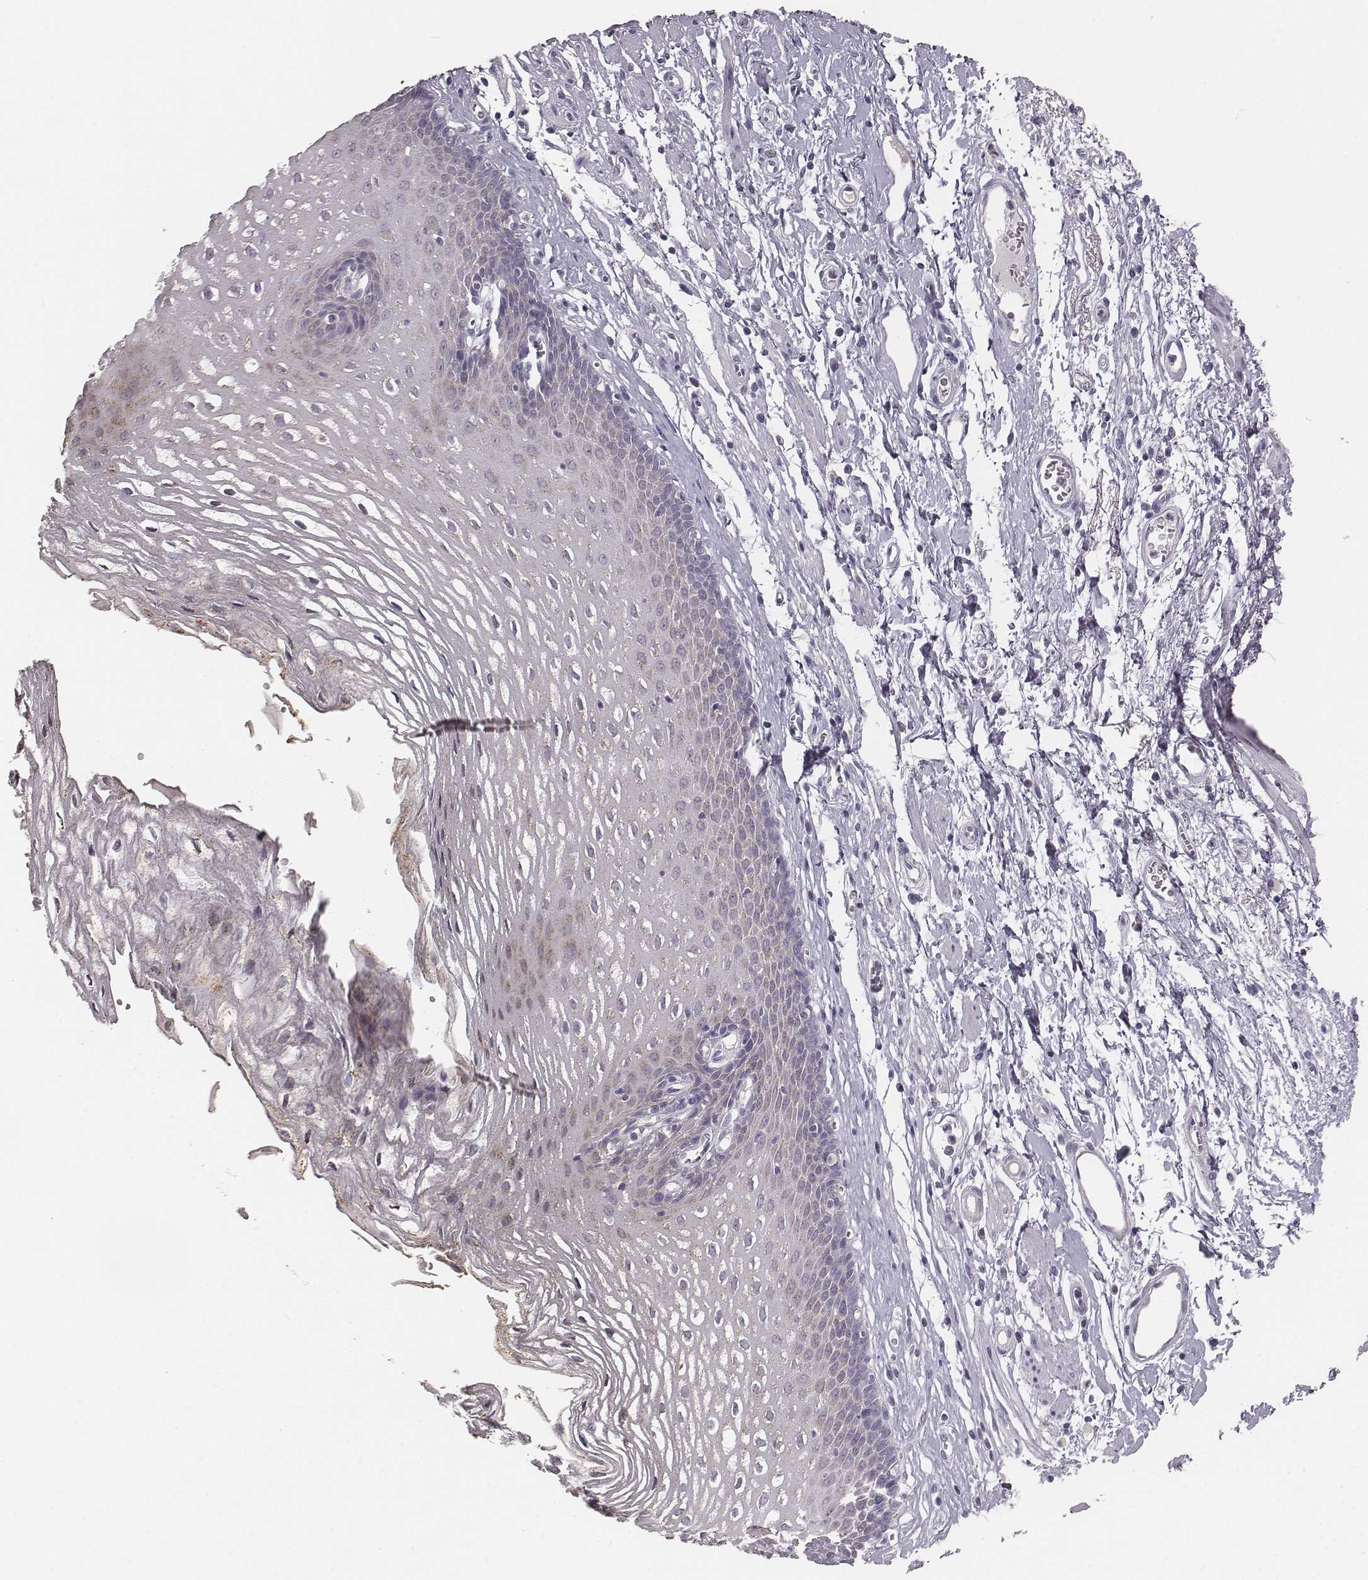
{"staining": {"intensity": "weak", "quantity": "<25%", "location": "cytoplasmic/membranous"}, "tissue": "esophagus", "cell_type": "Squamous epithelial cells", "image_type": "normal", "snomed": [{"axis": "morphology", "description": "Normal tissue, NOS"}, {"axis": "topography", "description": "Esophagus"}], "caption": "The immunohistochemistry (IHC) photomicrograph has no significant staining in squamous epithelial cells of esophagus.", "gene": "ABCD3", "patient": {"sex": "male", "age": 72}}